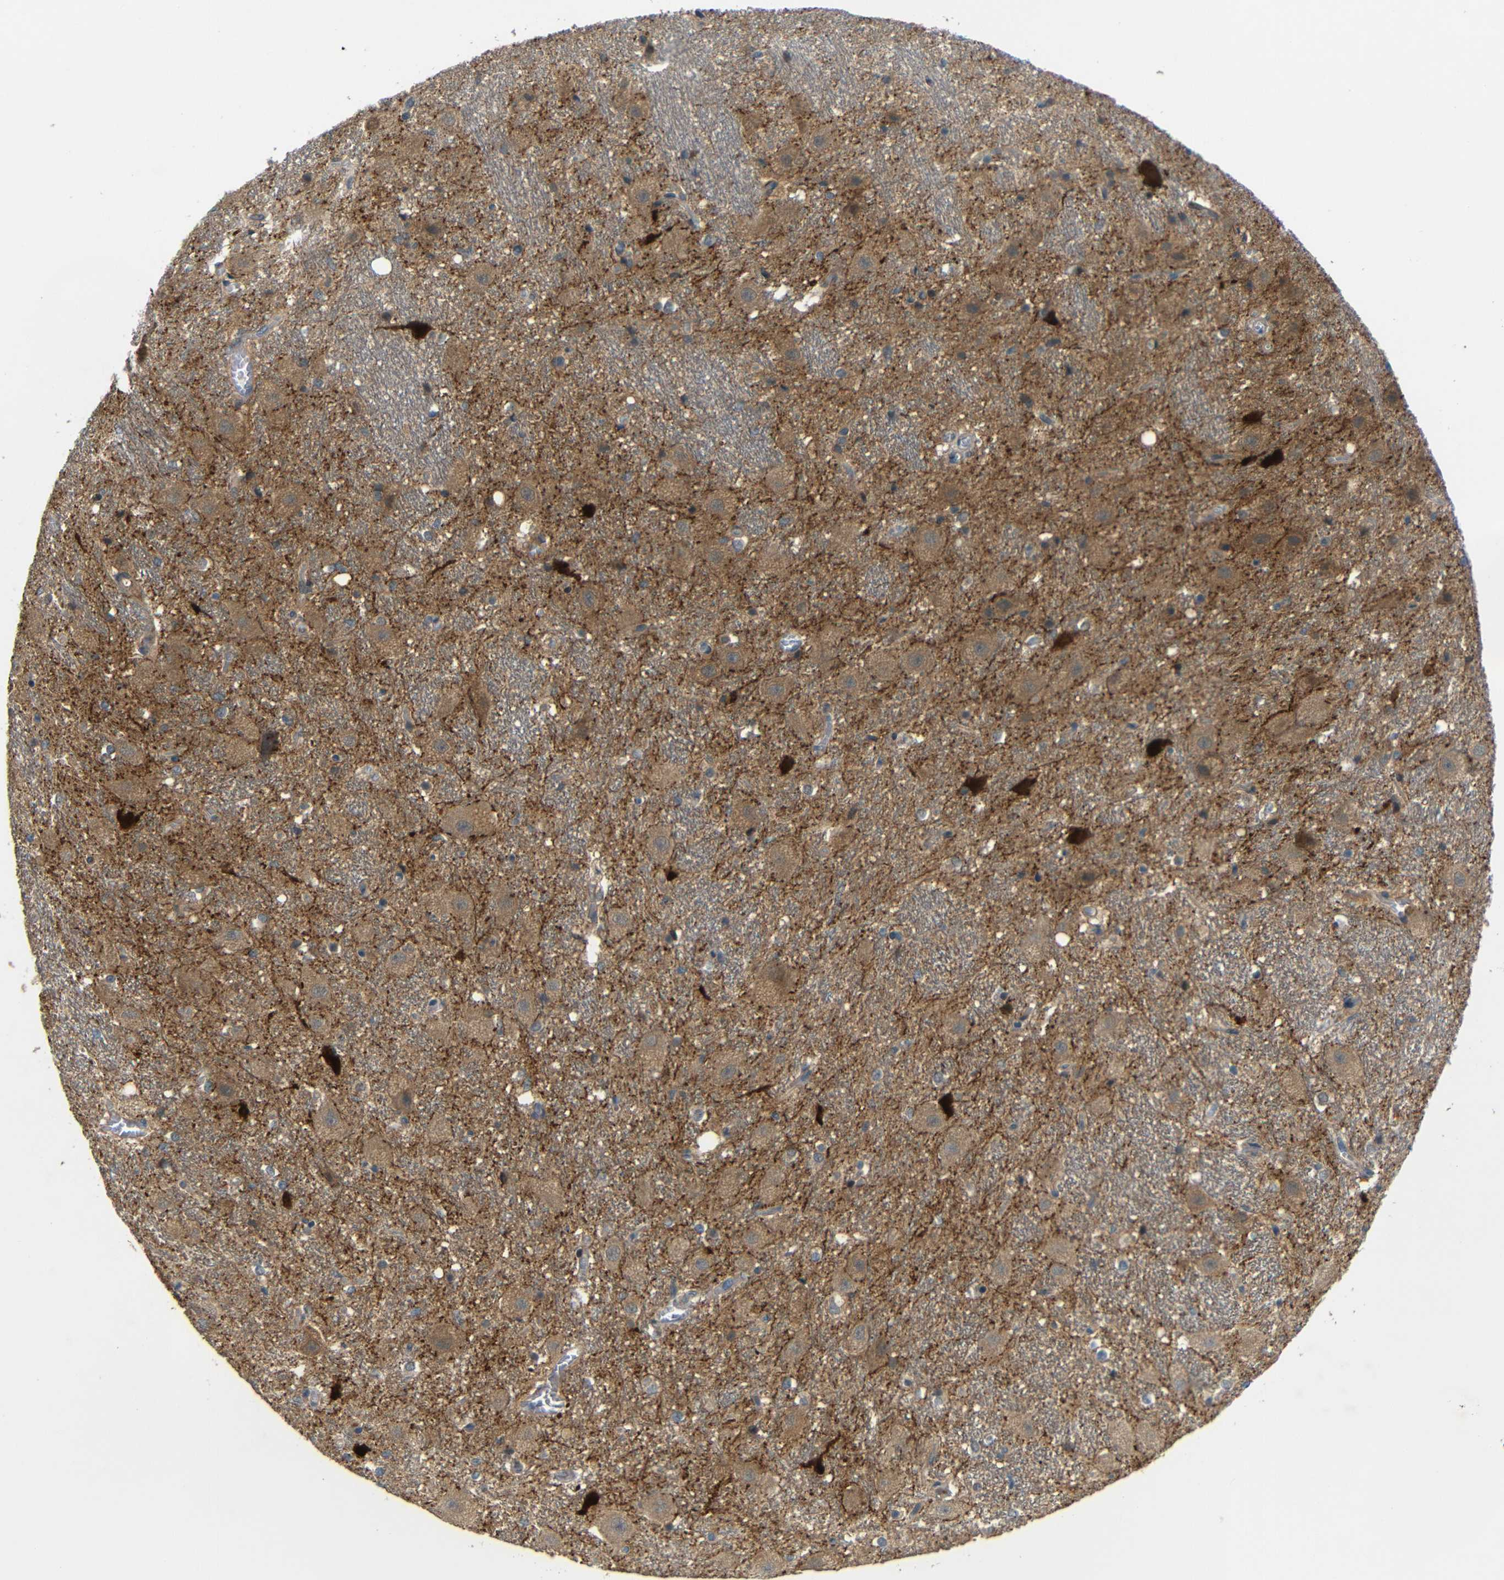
{"staining": {"intensity": "moderate", "quantity": "<25%", "location": "cytoplasmic/membranous"}, "tissue": "hippocampus", "cell_type": "Glial cells", "image_type": "normal", "snomed": [{"axis": "morphology", "description": "Normal tissue, NOS"}, {"axis": "topography", "description": "Hippocampus"}], "caption": "Protein staining reveals moderate cytoplasmic/membranous positivity in approximately <25% of glial cells in unremarkable hippocampus.", "gene": "SYDE1", "patient": {"sex": "female", "age": 19}}